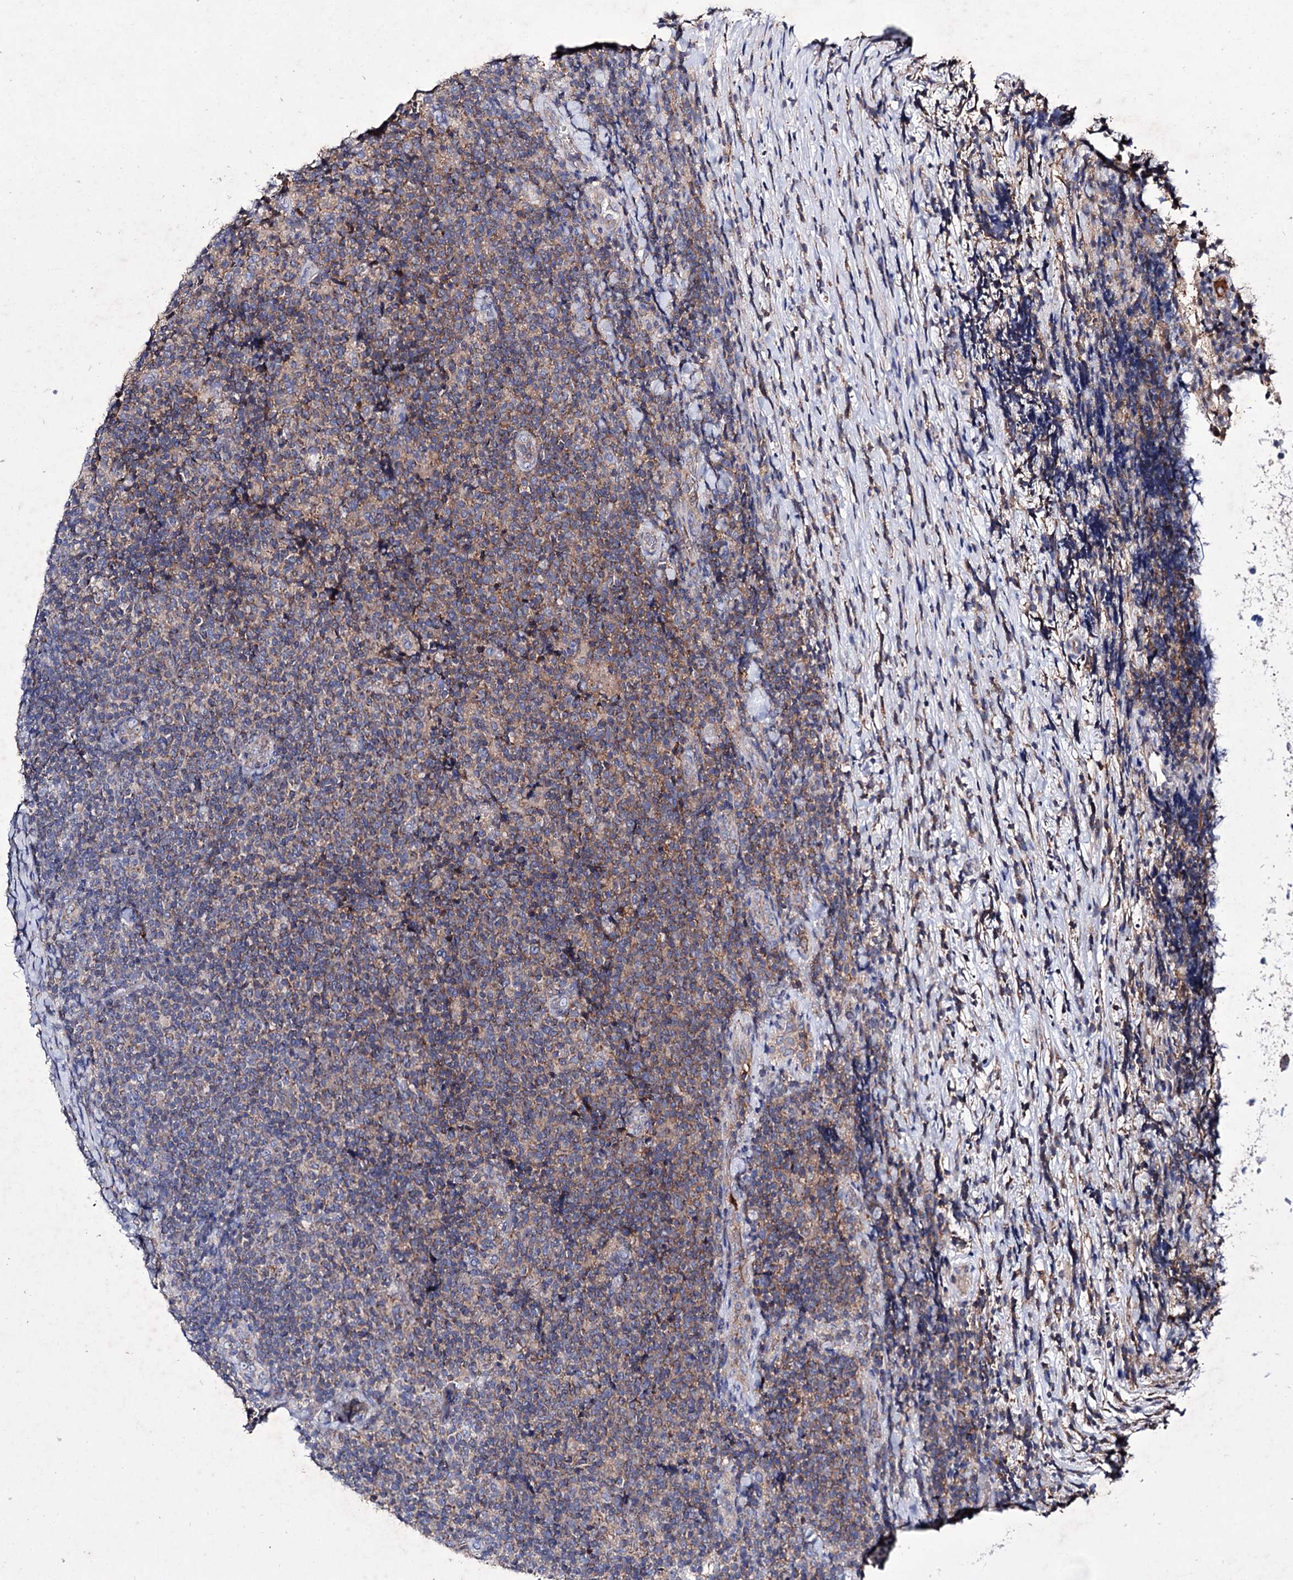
{"staining": {"intensity": "weak", "quantity": "25%-75%", "location": "cytoplasmic/membranous"}, "tissue": "lymphoma", "cell_type": "Tumor cells", "image_type": "cancer", "snomed": [{"axis": "morphology", "description": "Malignant lymphoma, non-Hodgkin's type, Low grade"}, {"axis": "topography", "description": "Lymph node"}], "caption": "An image showing weak cytoplasmic/membranous staining in about 25%-75% of tumor cells in malignant lymphoma, non-Hodgkin's type (low-grade), as visualized by brown immunohistochemical staining.", "gene": "CLPB", "patient": {"sex": "male", "age": 66}}